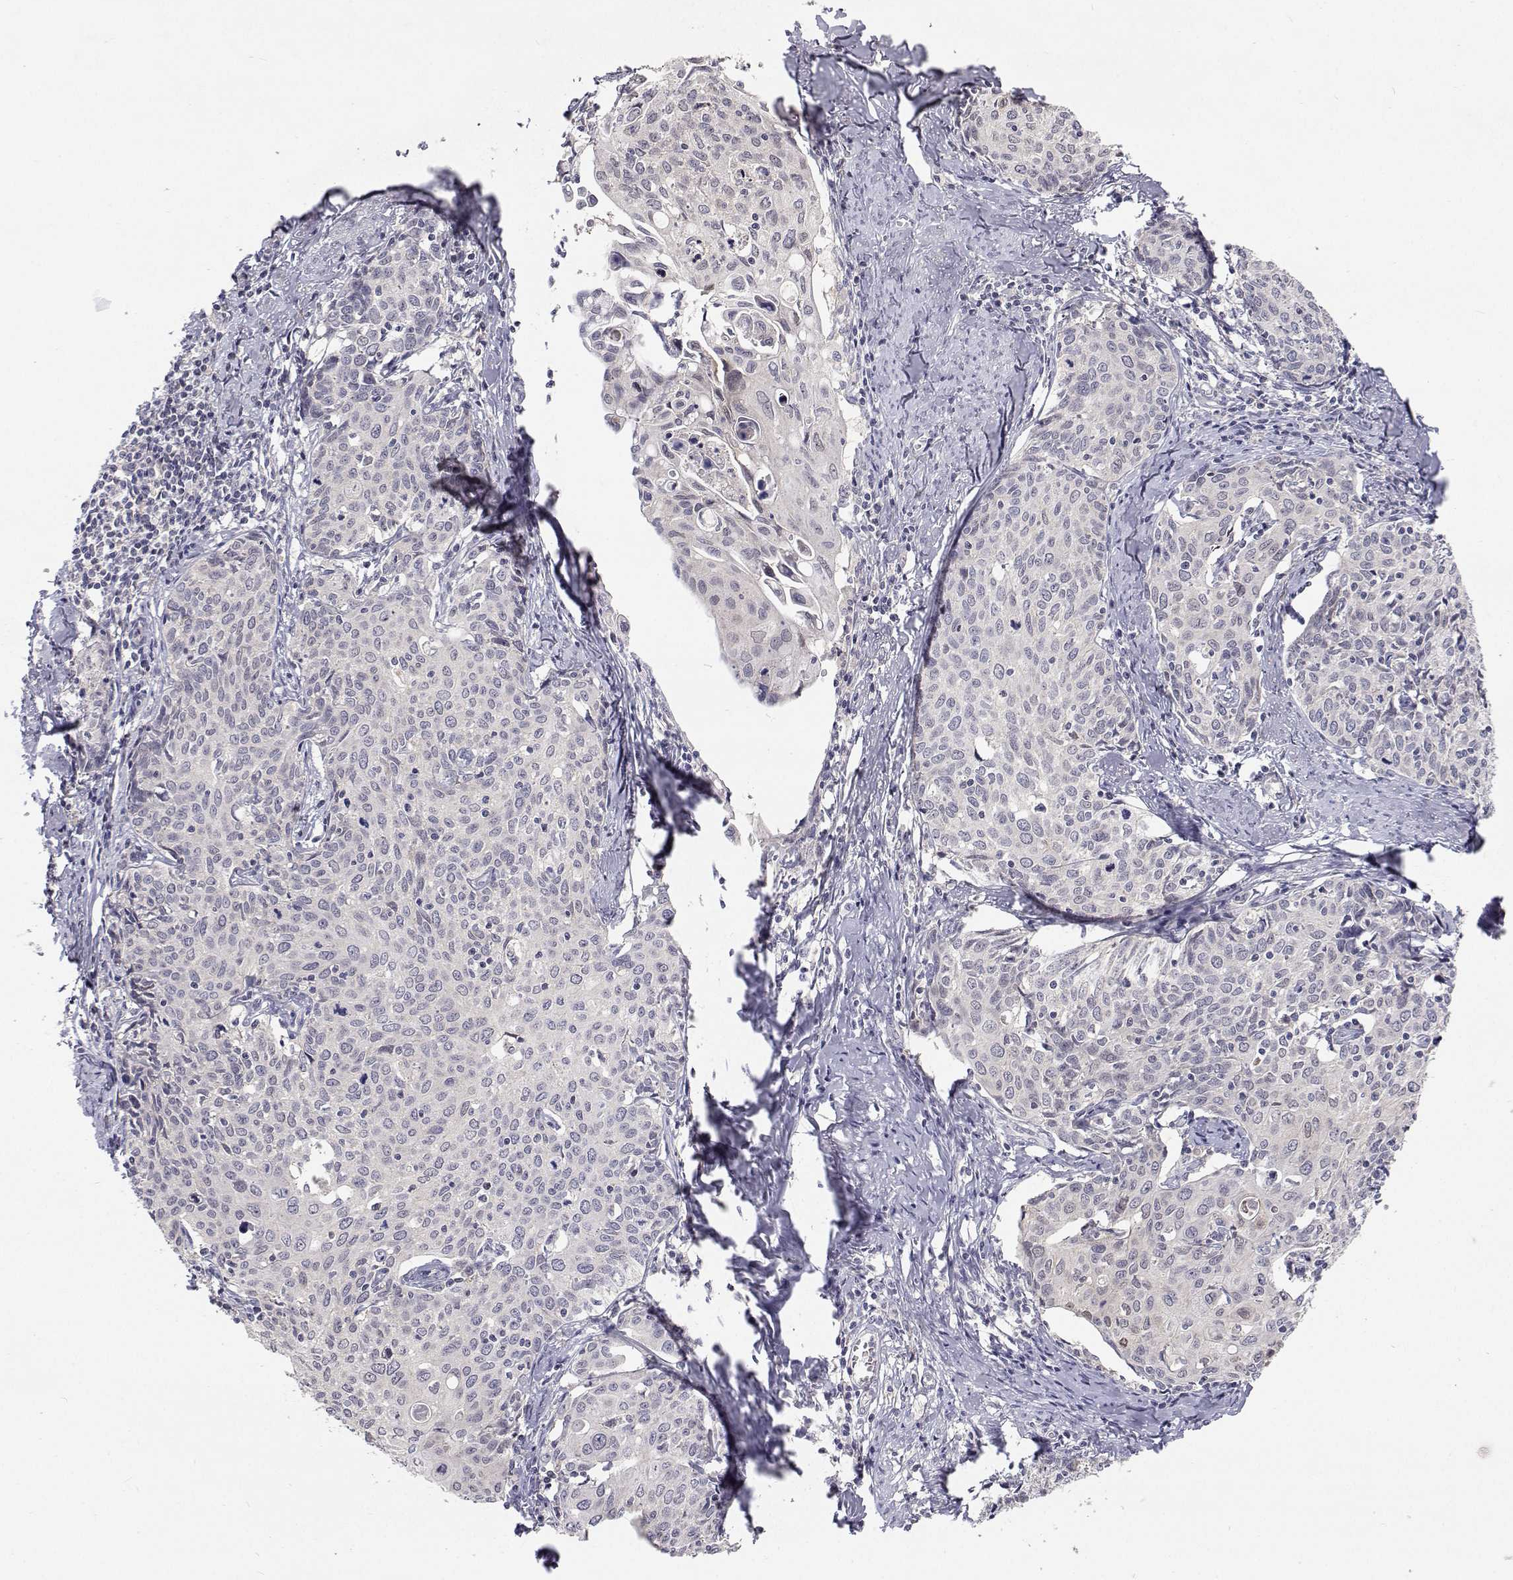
{"staining": {"intensity": "negative", "quantity": "none", "location": "none"}, "tissue": "cervical cancer", "cell_type": "Tumor cells", "image_type": "cancer", "snomed": [{"axis": "morphology", "description": "Squamous cell carcinoma, NOS"}, {"axis": "topography", "description": "Cervix"}], "caption": "Tumor cells are negative for protein expression in human cervical cancer (squamous cell carcinoma). (DAB immunohistochemistry (IHC) with hematoxylin counter stain).", "gene": "MYPN", "patient": {"sex": "female", "age": 62}}